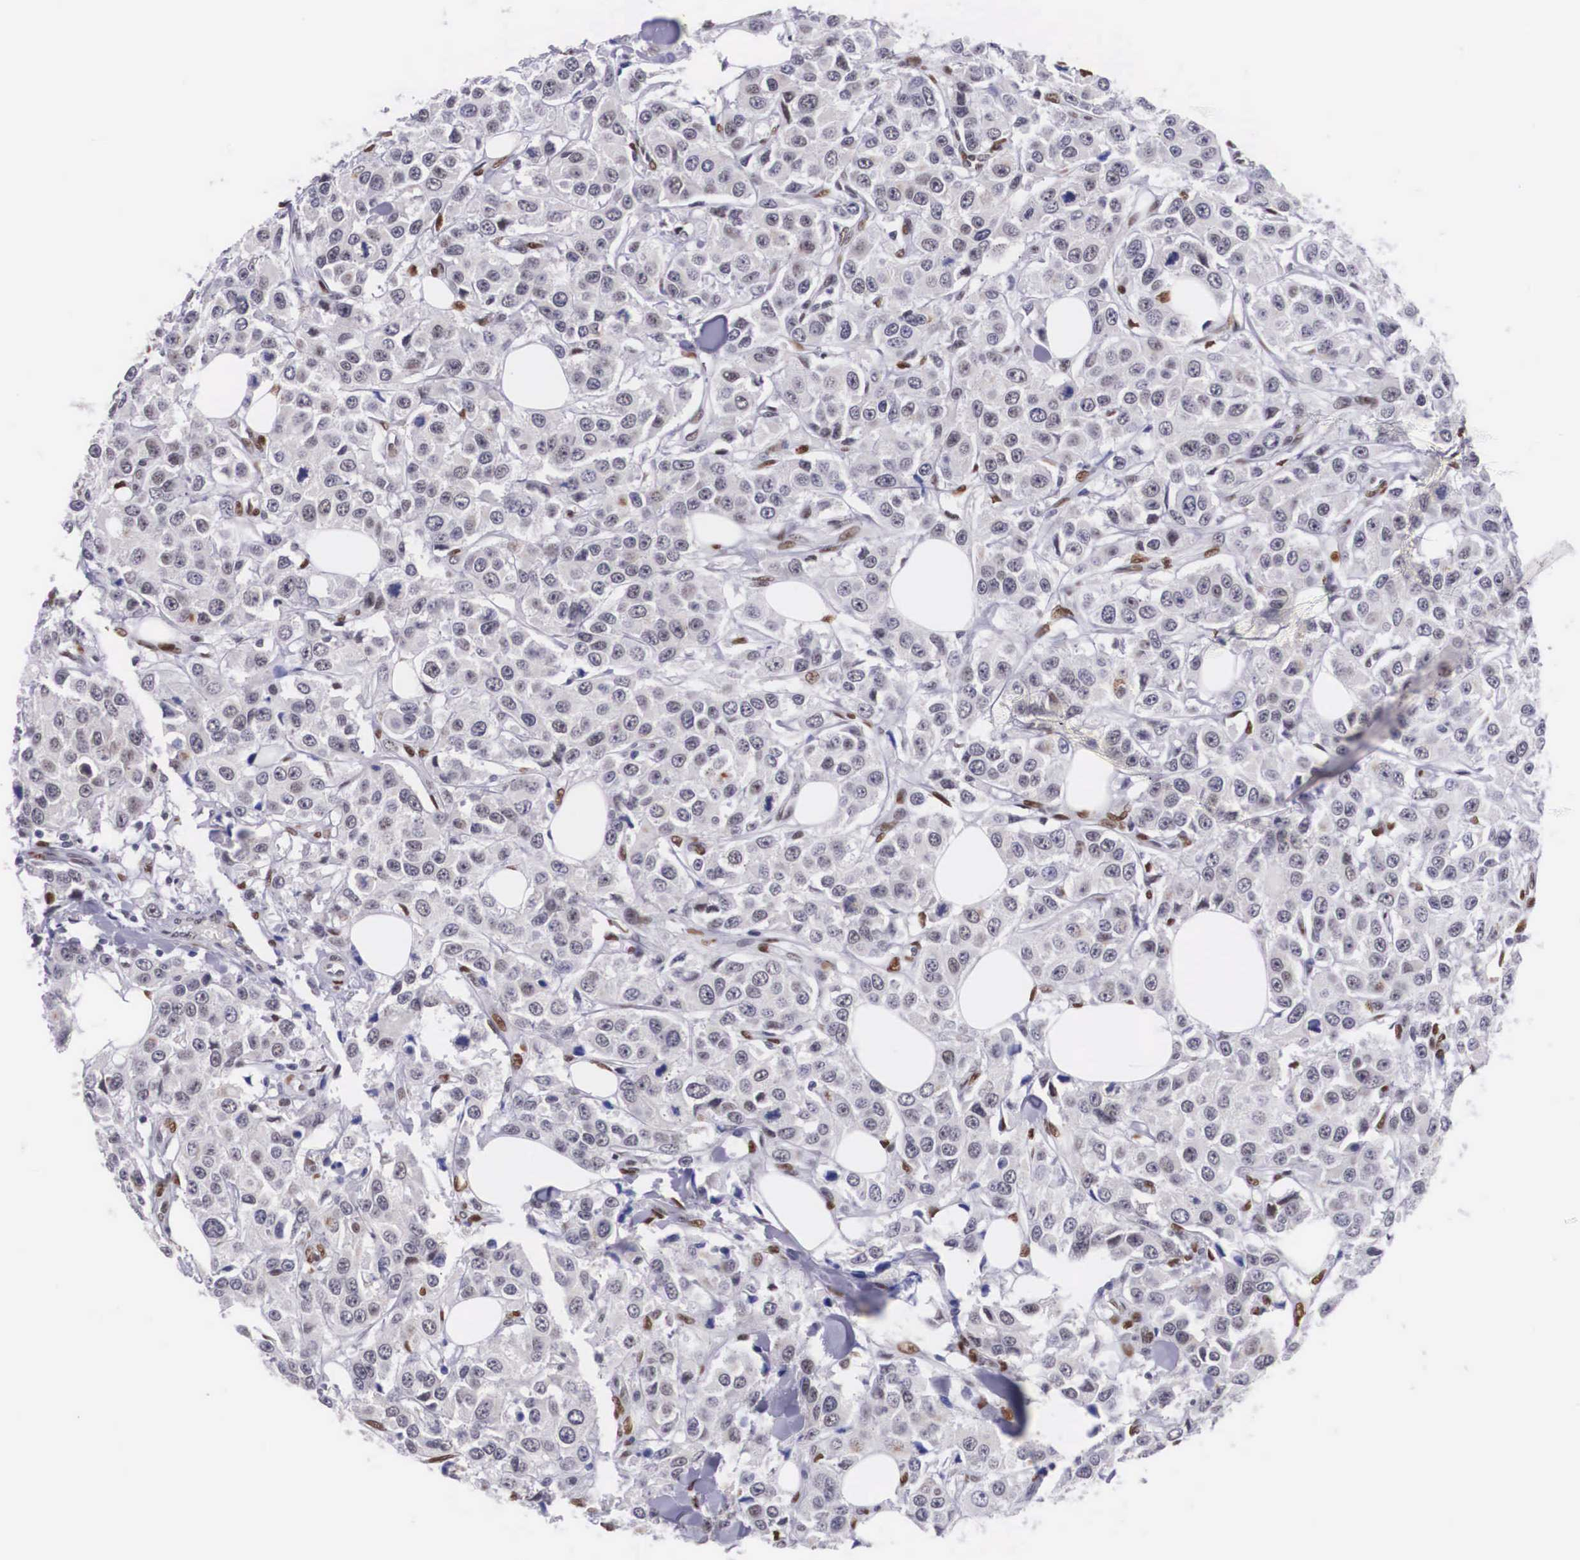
{"staining": {"intensity": "weak", "quantity": "25%-75%", "location": "nuclear"}, "tissue": "breast cancer", "cell_type": "Tumor cells", "image_type": "cancer", "snomed": [{"axis": "morphology", "description": "Duct carcinoma"}, {"axis": "topography", "description": "Breast"}], "caption": "Immunohistochemical staining of human invasive ductal carcinoma (breast) shows low levels of weak nuclear protein positivity in approximately 25%-75% of tumor cells.", "gene": "KHDRBS3", "patient": {"sex": "female", "age": 58}}